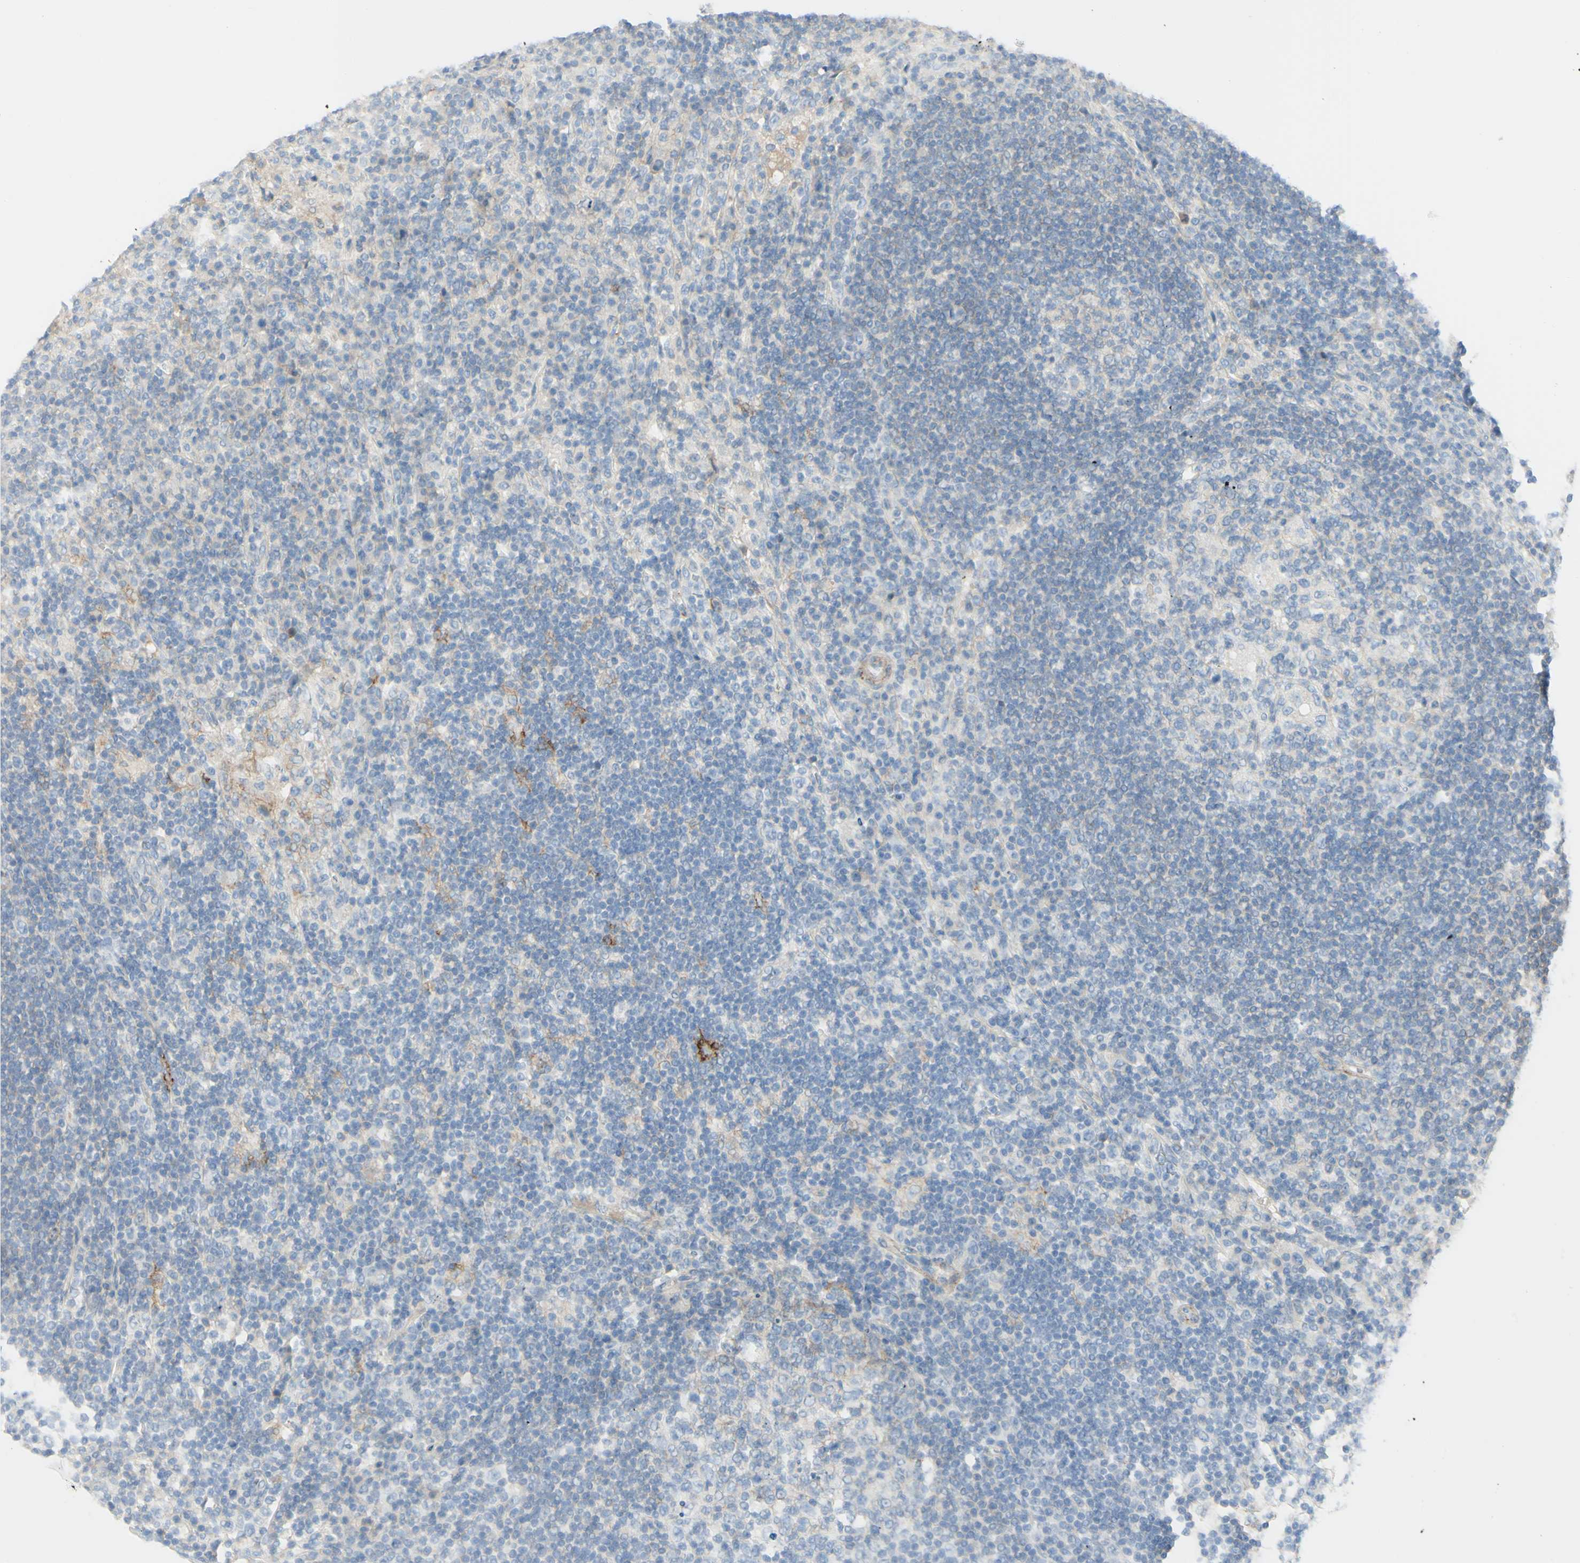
{"staining": {"intensity": "negative", "quantity": "none", "location": "none"}, "tissue": "lymph node", "cell_type": "Germinal center cells", "image_type": "normal", "snomed": [{"axis": "morphology", "description": "Normal tissue, NOS"}, {"axis": "topography", "description": "Lymph node"}], "caption": "IHC photomicrograph of unremarkable lymph node: human lymph node stained with DAB shows no significant protein positivity in germinal center cells. Nuclei are stained in blue.", "gene": "ALCAM", "patient": {"sex": "female", "age": 53}}